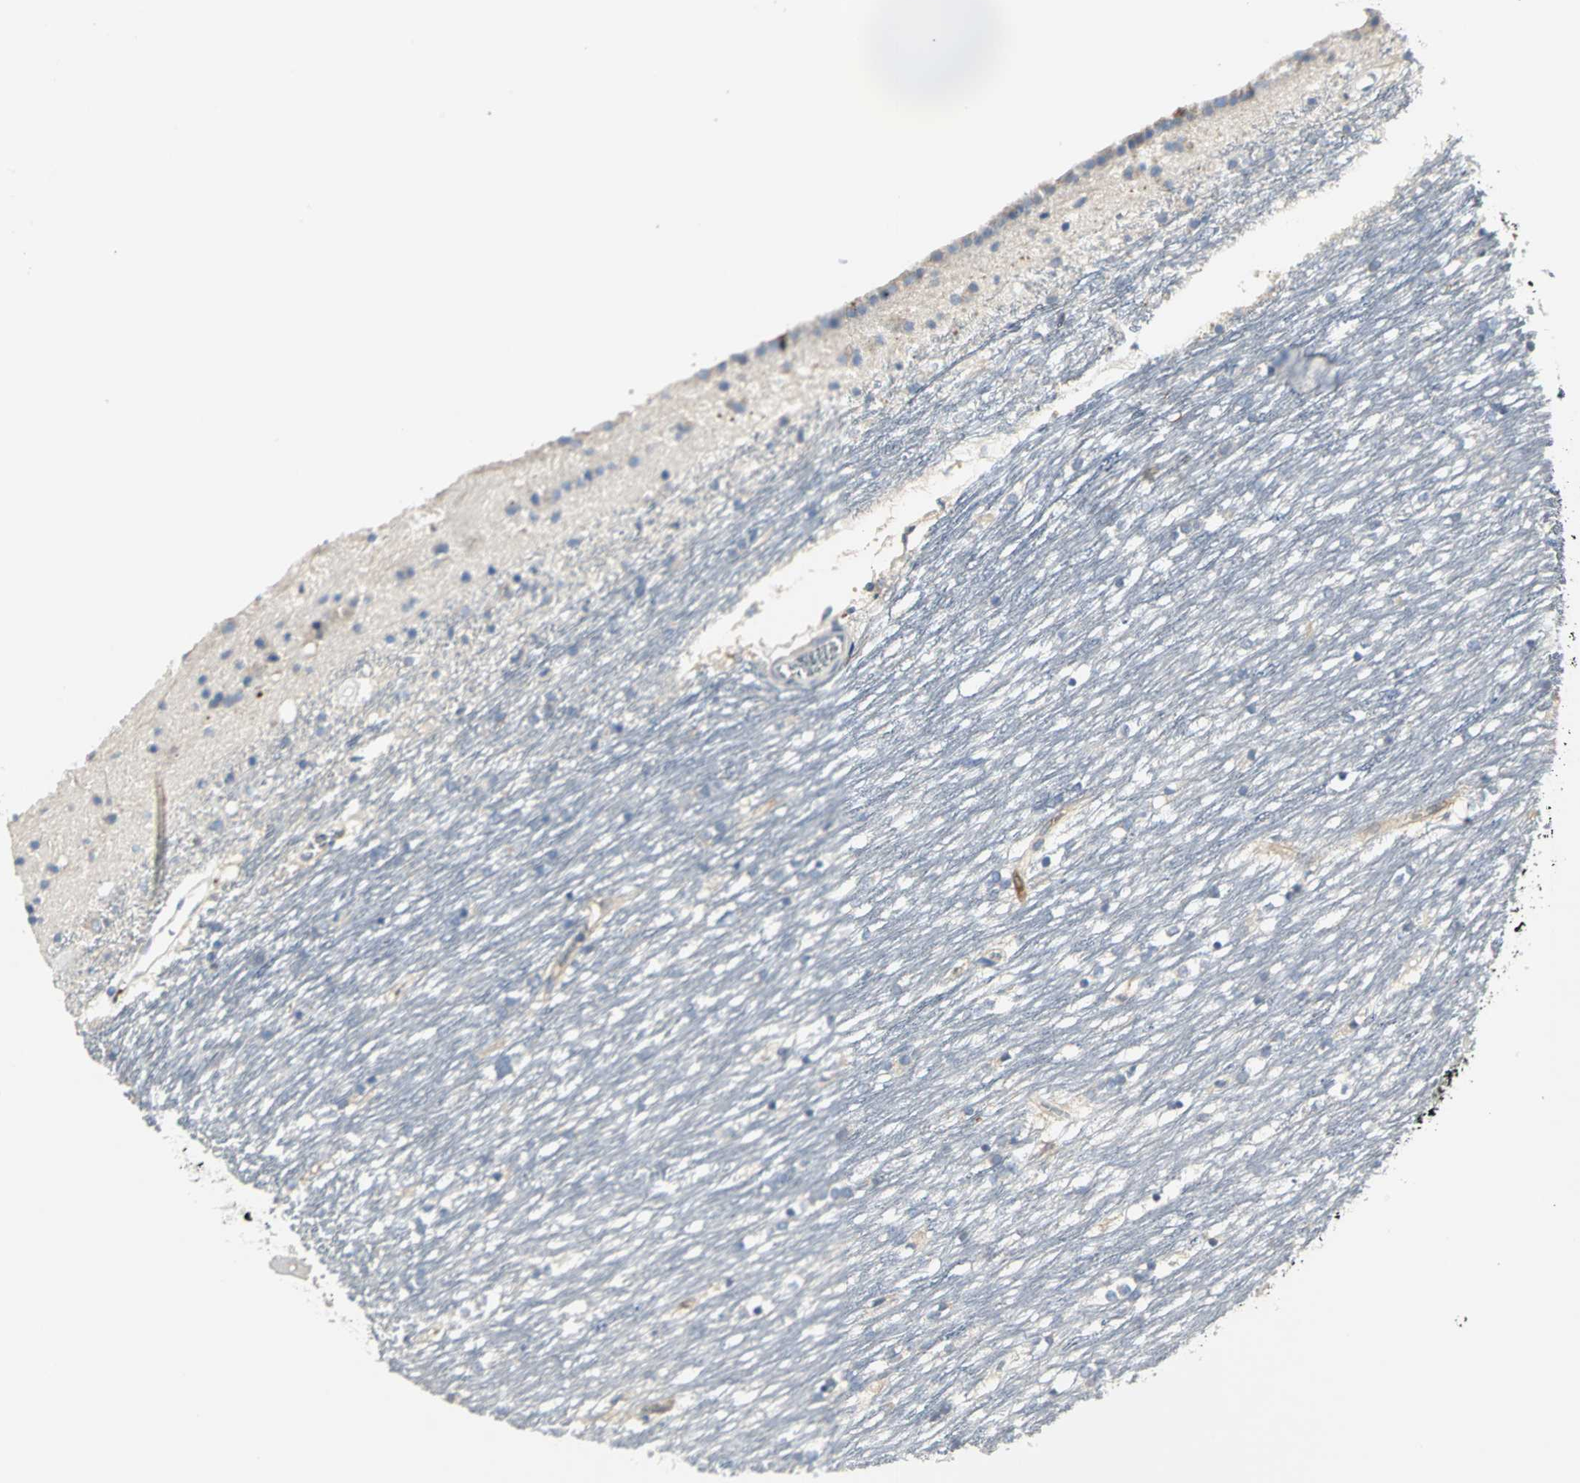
{"staining": {"intensity": "moderate", "quantity": "<25%", "location": "cytoplasmic/membranous"}, "tissue": "caudate", "cell_type": "Glial cells", "image_type": "normal", "snomed": [{"axis": "morphology", "description": "Normal tissue, NOS"}, {"axis": "topography", "description": "Lateral ventricle wall"}], "caption": "Immunohistochemical staining of unremarkable caudate demonstrates low levels of moderate cytoplasmic/membranous positivity in approximately <25% of glial cells.", "gene": "CHRNB1", "patient": {"sex": "female", "age": 19}}